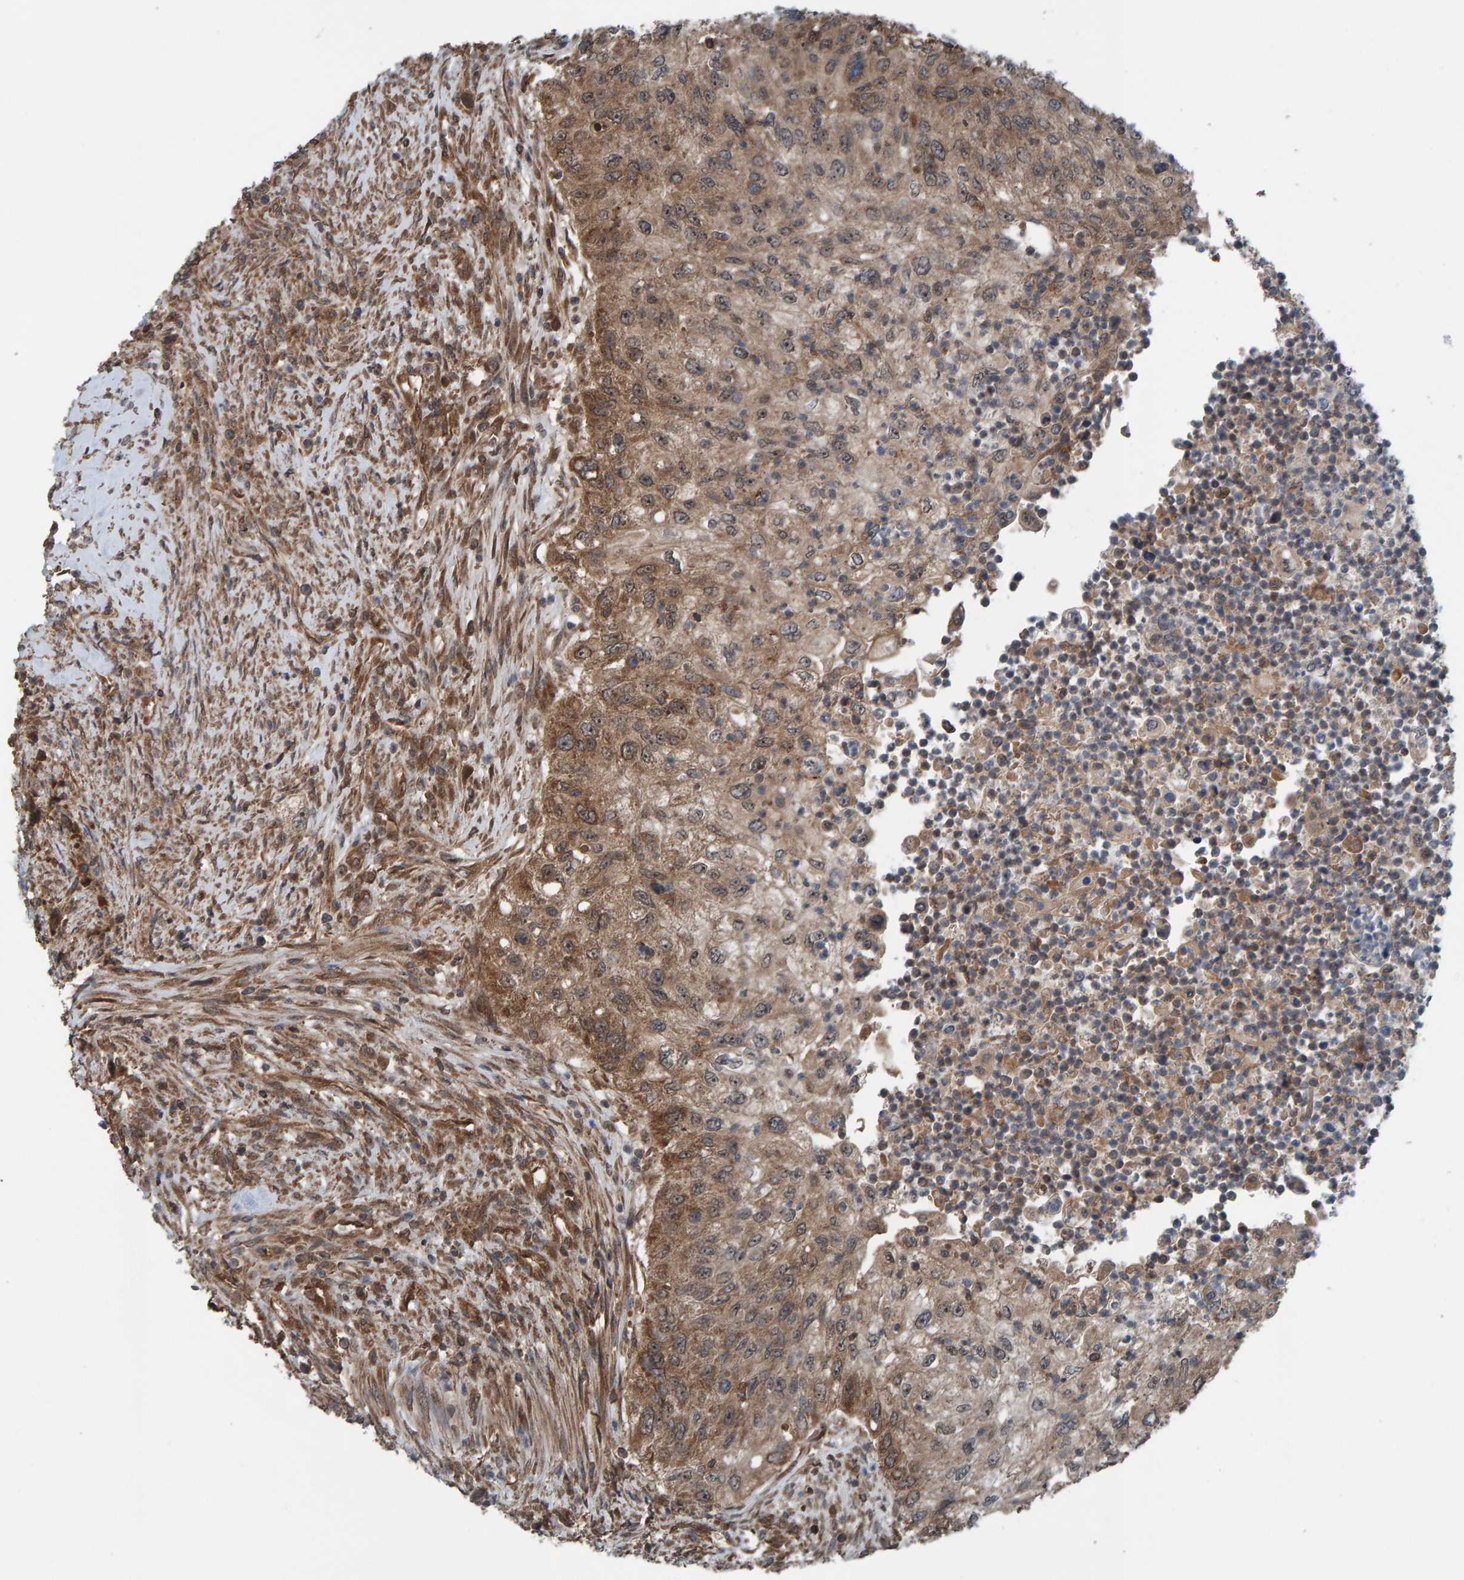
{"staining": {"intensity": "moderate", "quantity": ">75%", "location": "cytoplasmic/membranous"}, "tissue": "urothelial cancer", "cell_type": "Tumor cells", "image_type": "cancer", "snomed": [{"axis": "morphology", "description": "Urothelial carcinoma, High grade"}, {"axis": "topography", "description": "Urinary bladder"}], "caption": "This histopathology image shows urothelial cancer stained with immunohistochemistry to label a protein in brown. The cytoplasmic/membranous of tumor cells show moderate positivity for the protein. Nuclei are counter-stained blue.", "gene": "CUEDC1", "patient": {"sex": "female", "age": 60}}